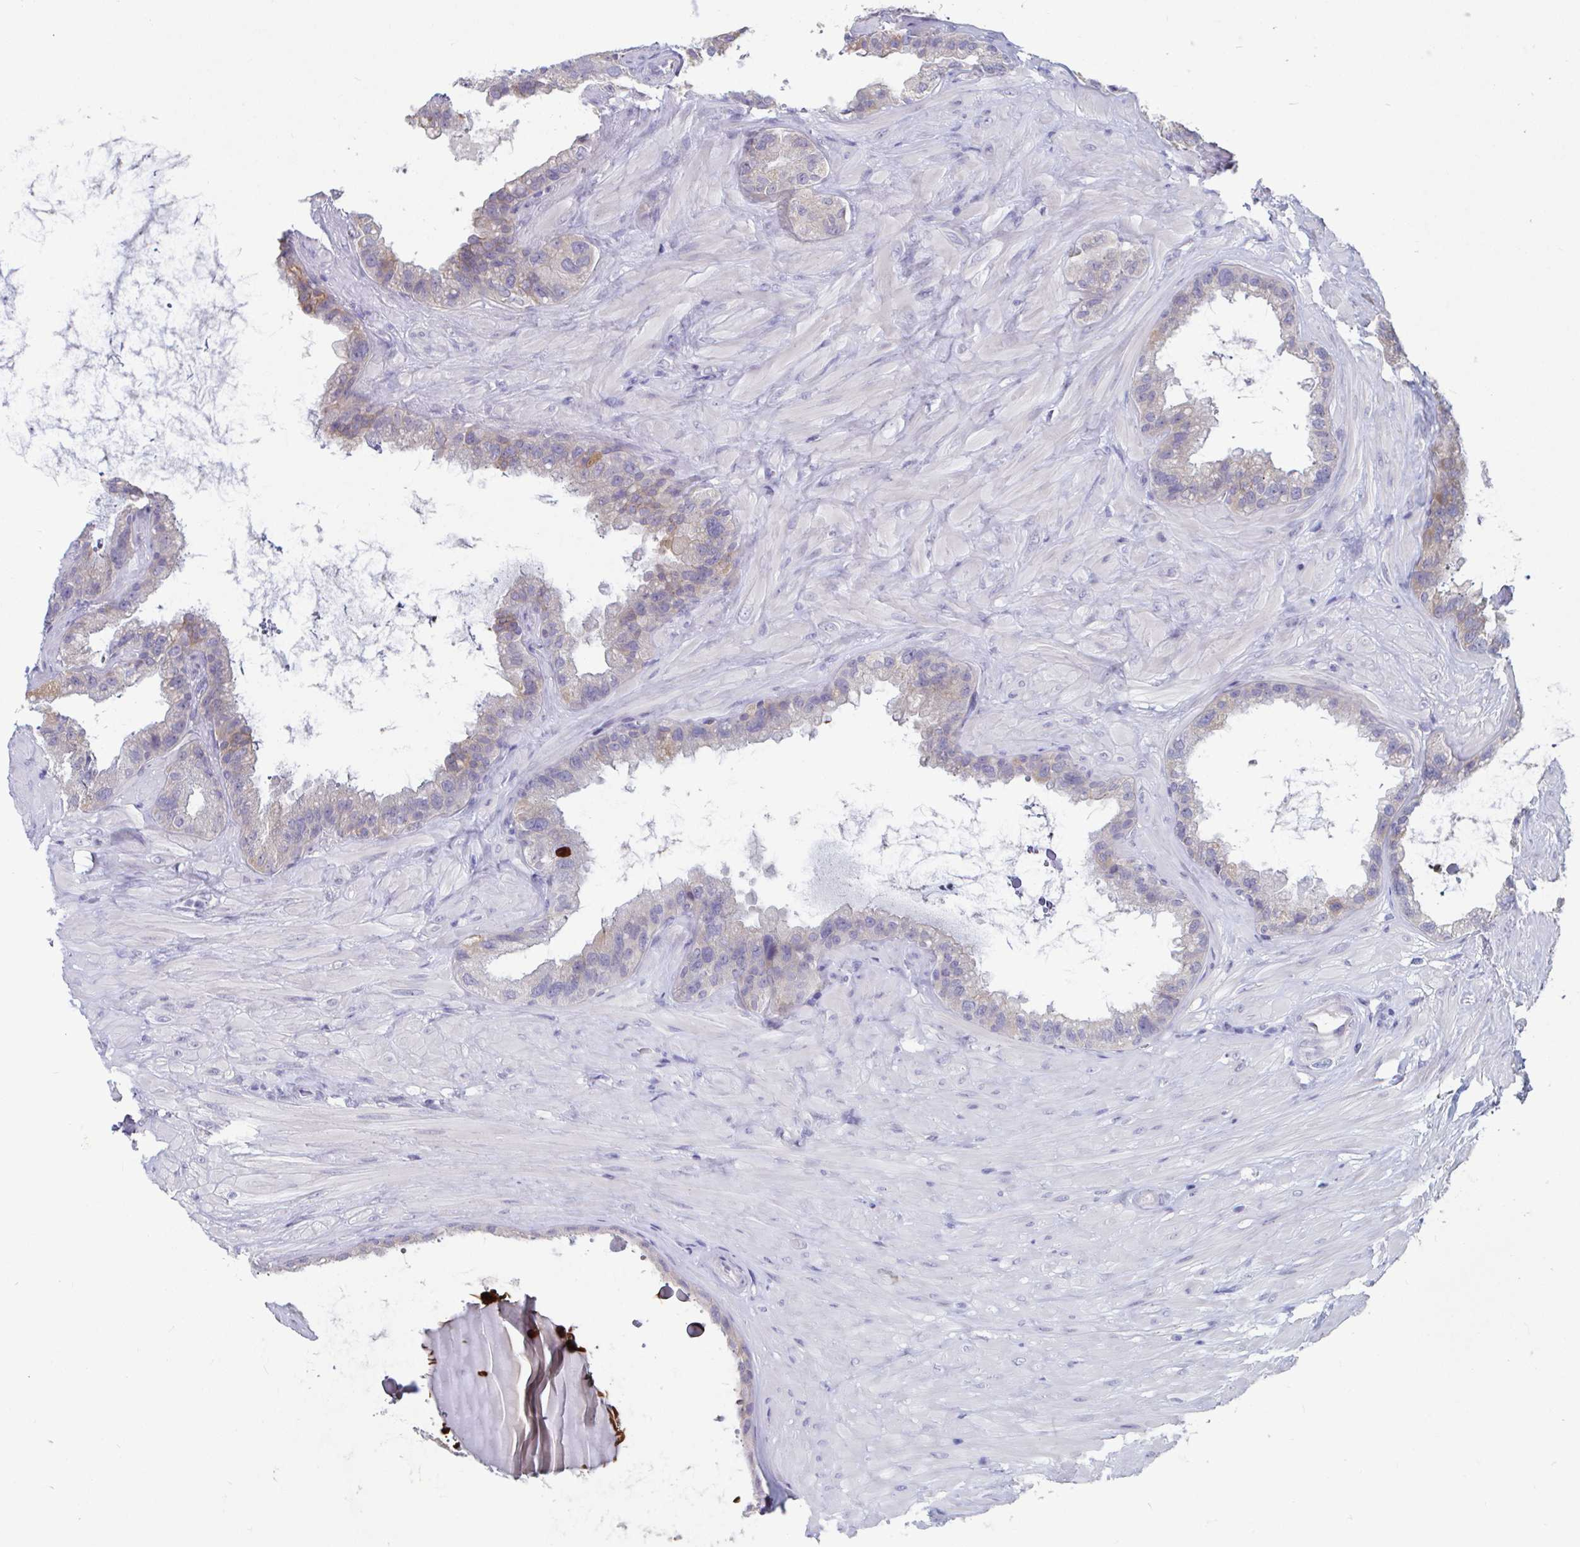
{"staining": {"intensity": "weak", "quantity": "<25%", "location": "cytoplasmic/membranous"}, "tissue": "seminal vesicle", "cell_type": "Glandular cells", "image_type": "normal", "snomed": [{"axis": "morphology", "description": "Normal tissue, NOS"}, {"axis": "topography", "description": "Seminal veicle"}, {"axis": "topography", "description": "Peripheral nerve tissue"}], "caption": "Human seminal vesicle stained for a protein using IHC shows no expression in glandular cells.", "gene": "UNKL", "patient": {"sex": "male", "age": 76}}